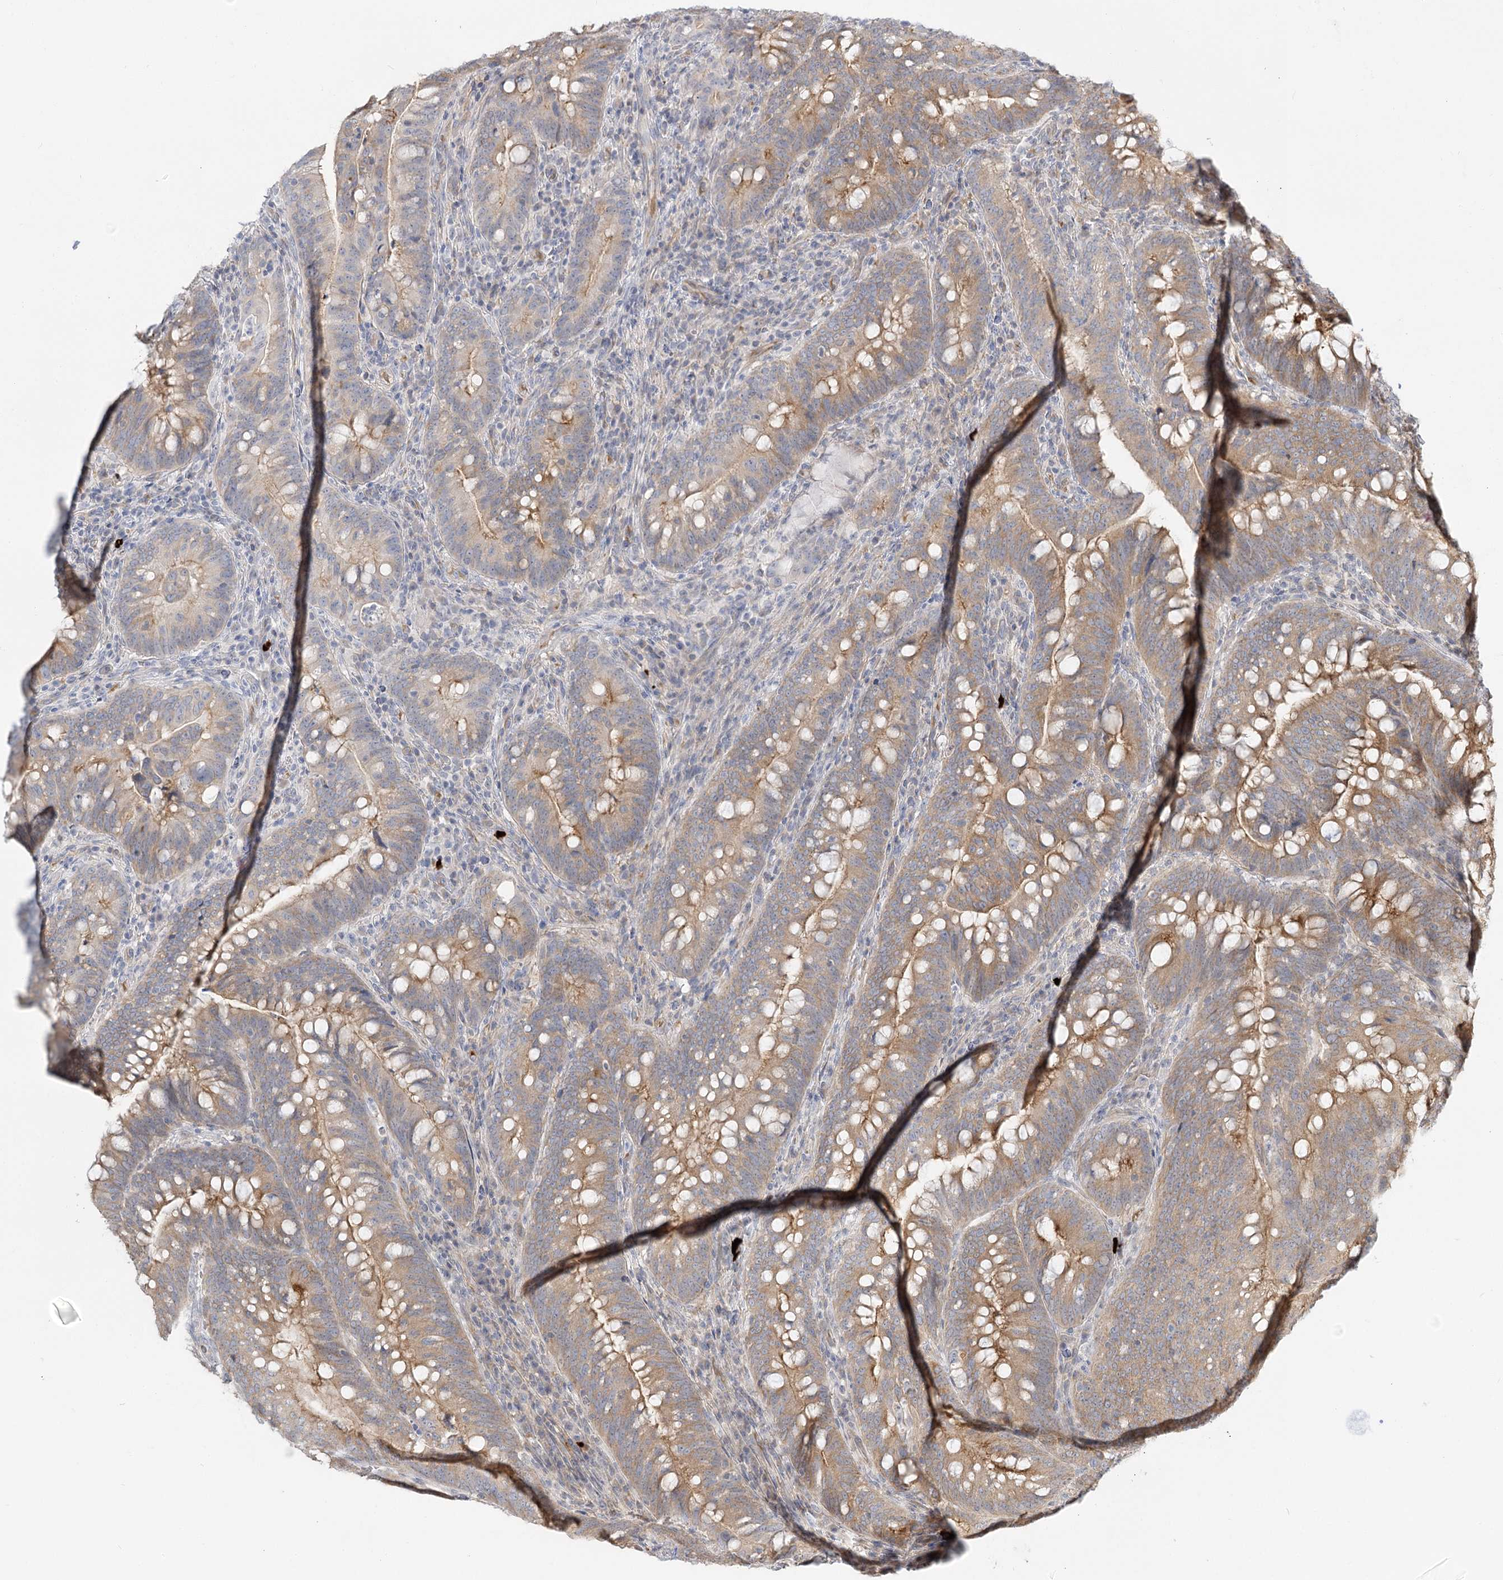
{"staining": {"intensity": "moderate", "quantity": ">75%", "location": "cytoplasmic/membranous"}, "tissue": "colorectal cancer", "cell_type": "Tumor cells", "image_type": "cancer", "snomed": [{"axis": "morphology", "description": "Adenocarcinoma, NOS"}, {"axis": "topography", "description": "Colon"}], "caption": "Immunohistochemistry (IHC) image of human adenocarcinoma (colorectal) stained for a protein (brown), which shows medium levels of moderate cytoplasmic/membranous expression in about >75% of tumor cells.", "gene": "GUCY2C", "patient": {"sex": "female", "age": 66}}